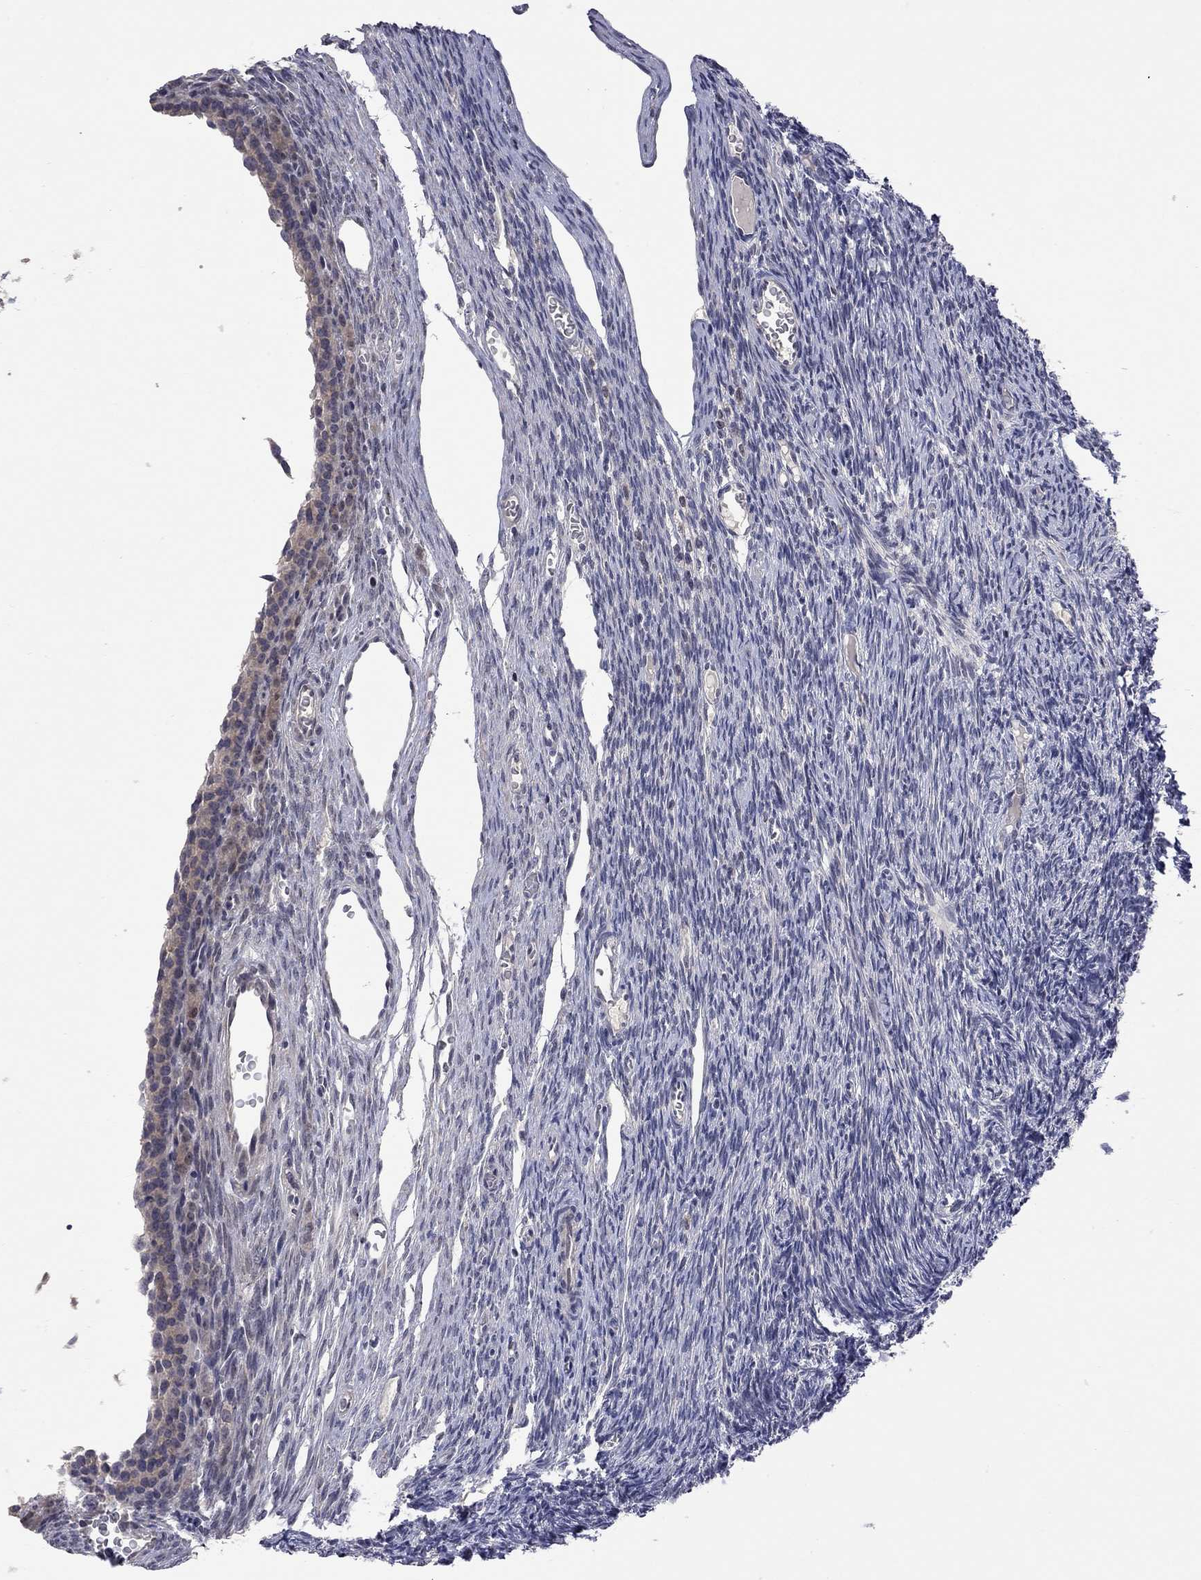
{"staining": {"intensity": "weak", "quantity": "25%-75%", "location": "cytoplasmic/membranous"}, "tissue": "ovary", "cell_type": "Follicle cells", "image_type": "normal", "snomed": [{"axis": "morphology", "description": "Normal tissue, NOS"}, {"axis": "topography", "description": "Ovary"}], "caption": "A low amount of weak cytoplasmic/membranous staining is appreciated in approximately 25%-75% of follicle cells in normal ovary.", "gene": "FABP12", "patient": {"sex": "female", "age": 27}}